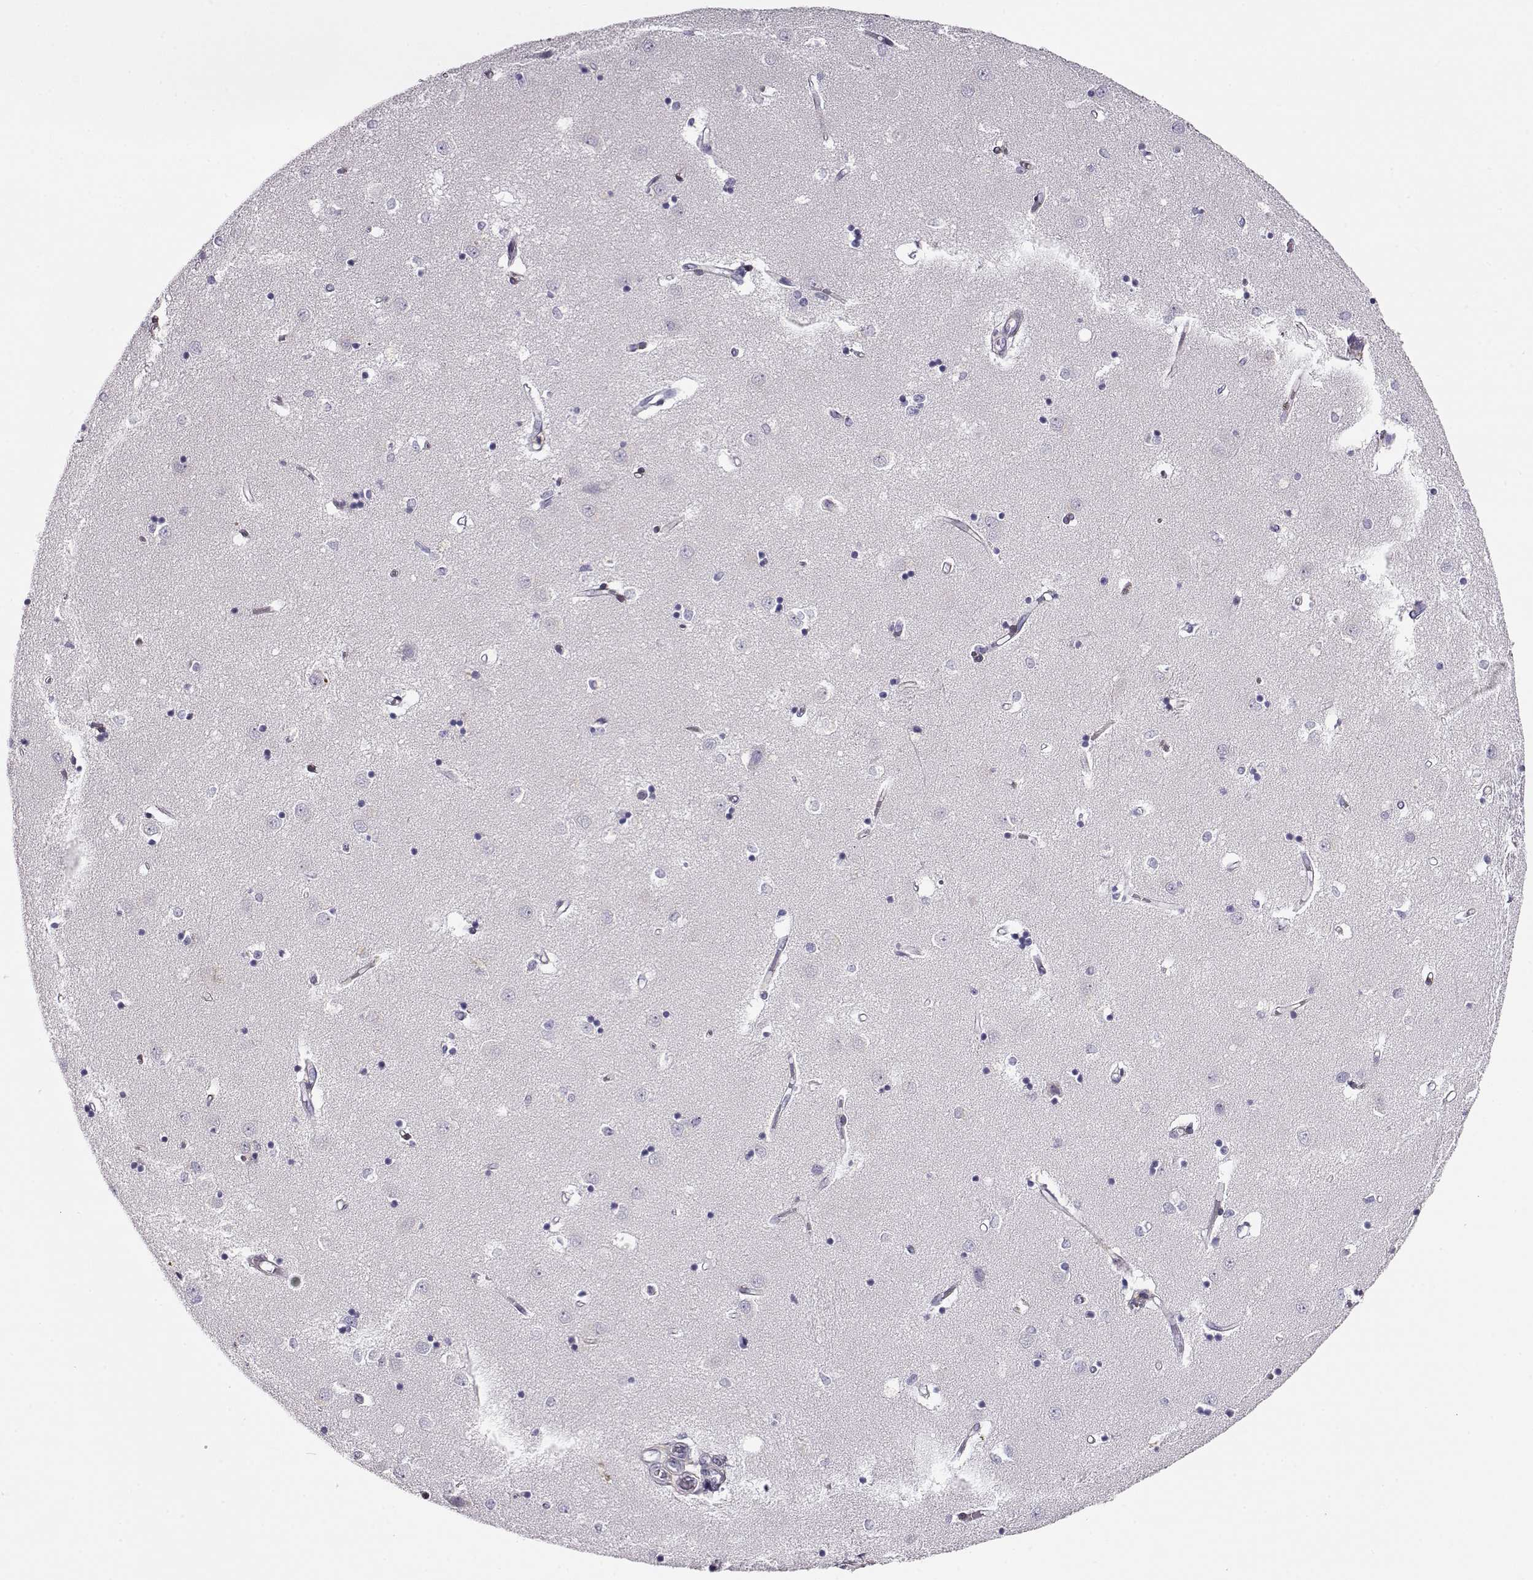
{"staining": {"intensity": "negative", "quantity": "none", "location": "none"}, "tissue": "caudate", "cell_type": "Glial cells", "image_type": "normal", "snomed": [{"axis": "morphology", "description": "Normal tissue, NOS"}, {"axis": "topography", "description": "Lateral ventricle wall"}], "caption": "This is an immunohistochemistry (IHC) micrograph of benign caudate. There is no expression in glial cells.", "gene": "CRX", "patient": {"sex": "male", "age": 54}}